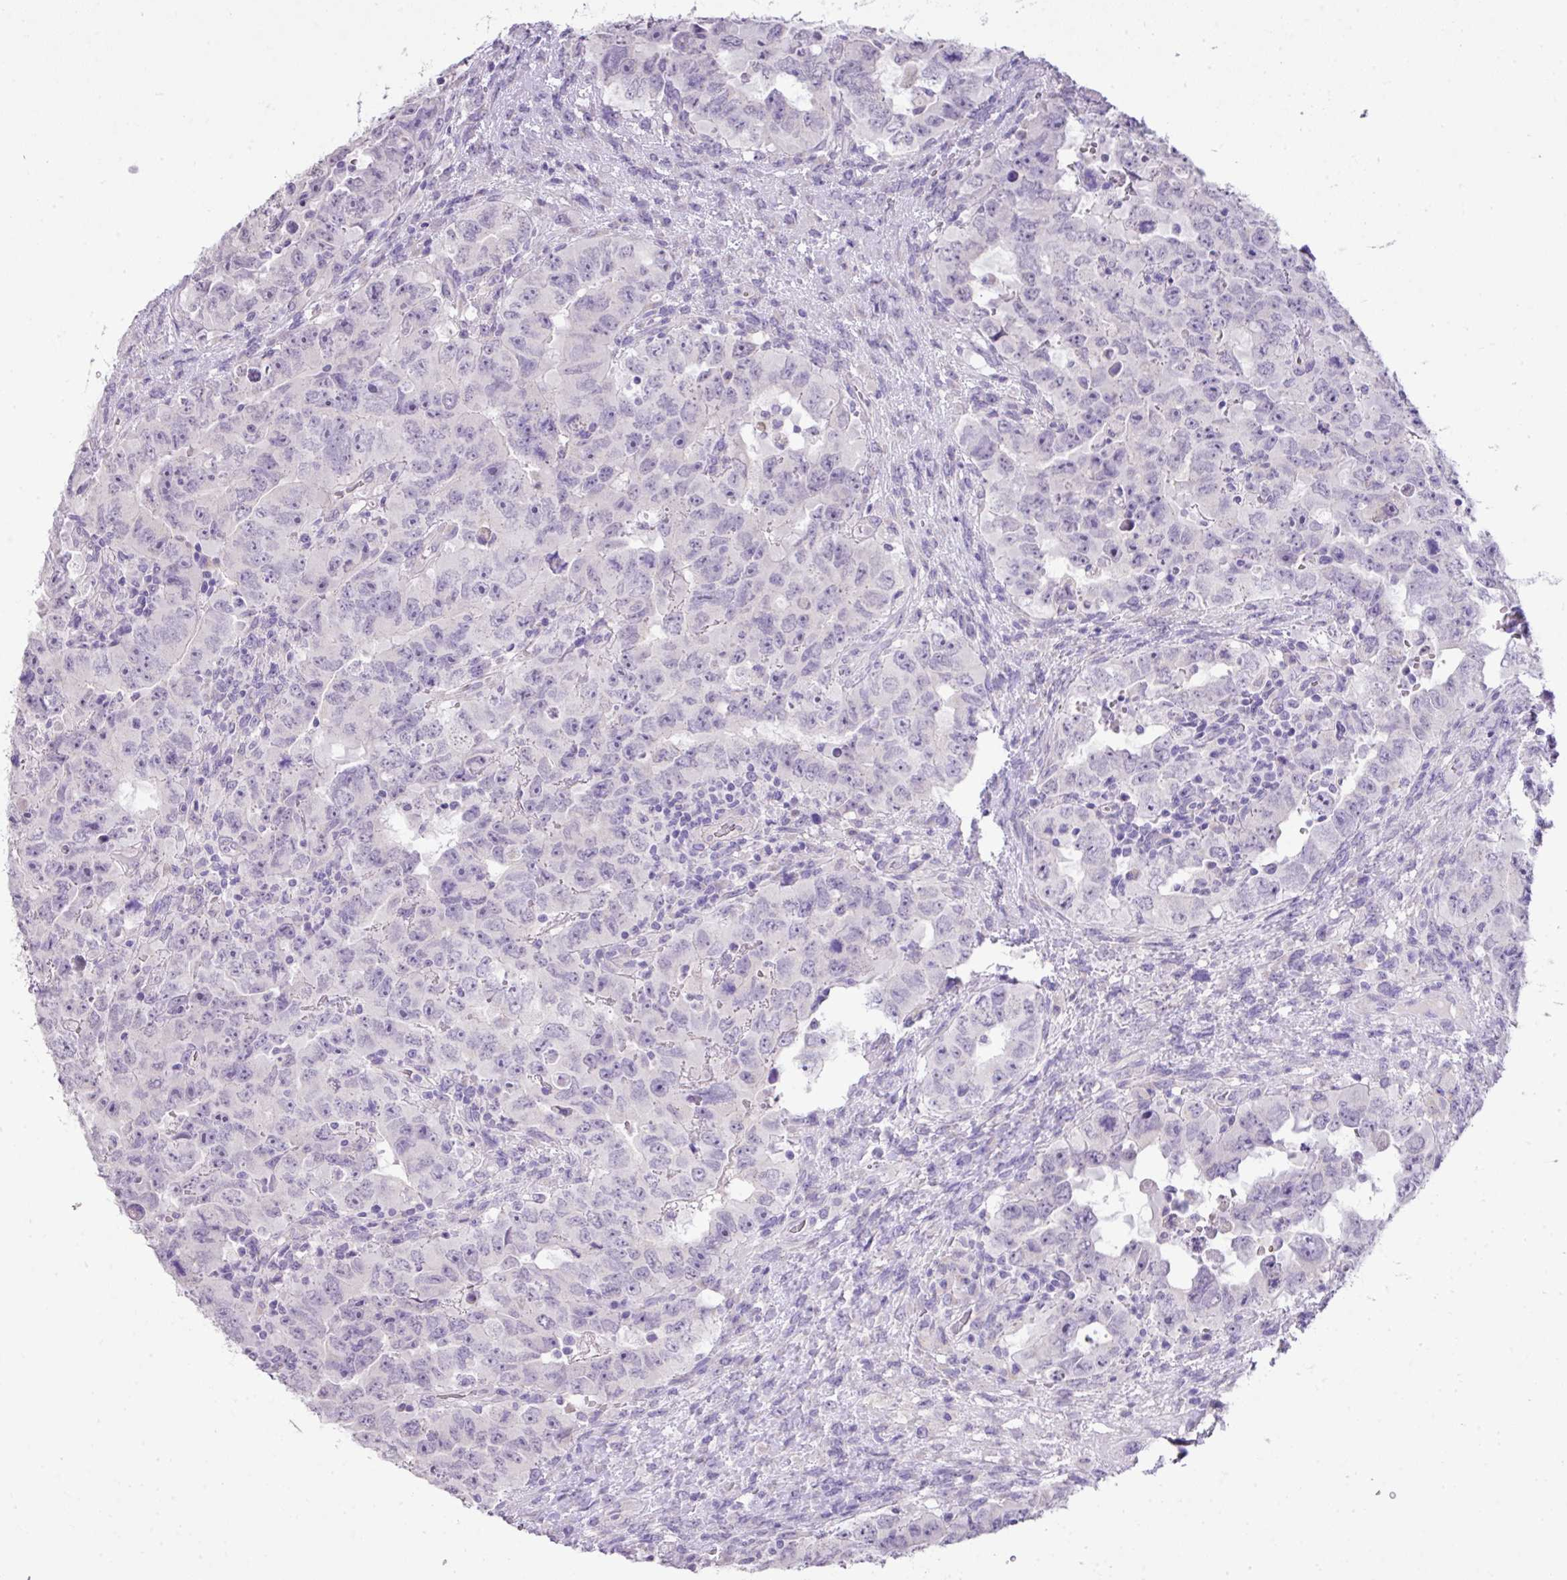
{"staining": {"intensity": "negative", "quantity": "none", "location": "none"}, "tissue": "testis cancer", "cell_type": "Tumor cells", "image_type": "cancer", "snomed": [{"axis": "morphology", "description": "Carcinoma, Embryonal, NOS"}, {"axis": "topography", "description": "Testis"}], "caption": "Immunohistochemistry photomicrograph of human embryonal carcinoma (testis) stained for a protein (brown), which reveals no expression in tumor cells.", "gene": "DIP2A", "patient": {"sex": "male", "age": 24}}